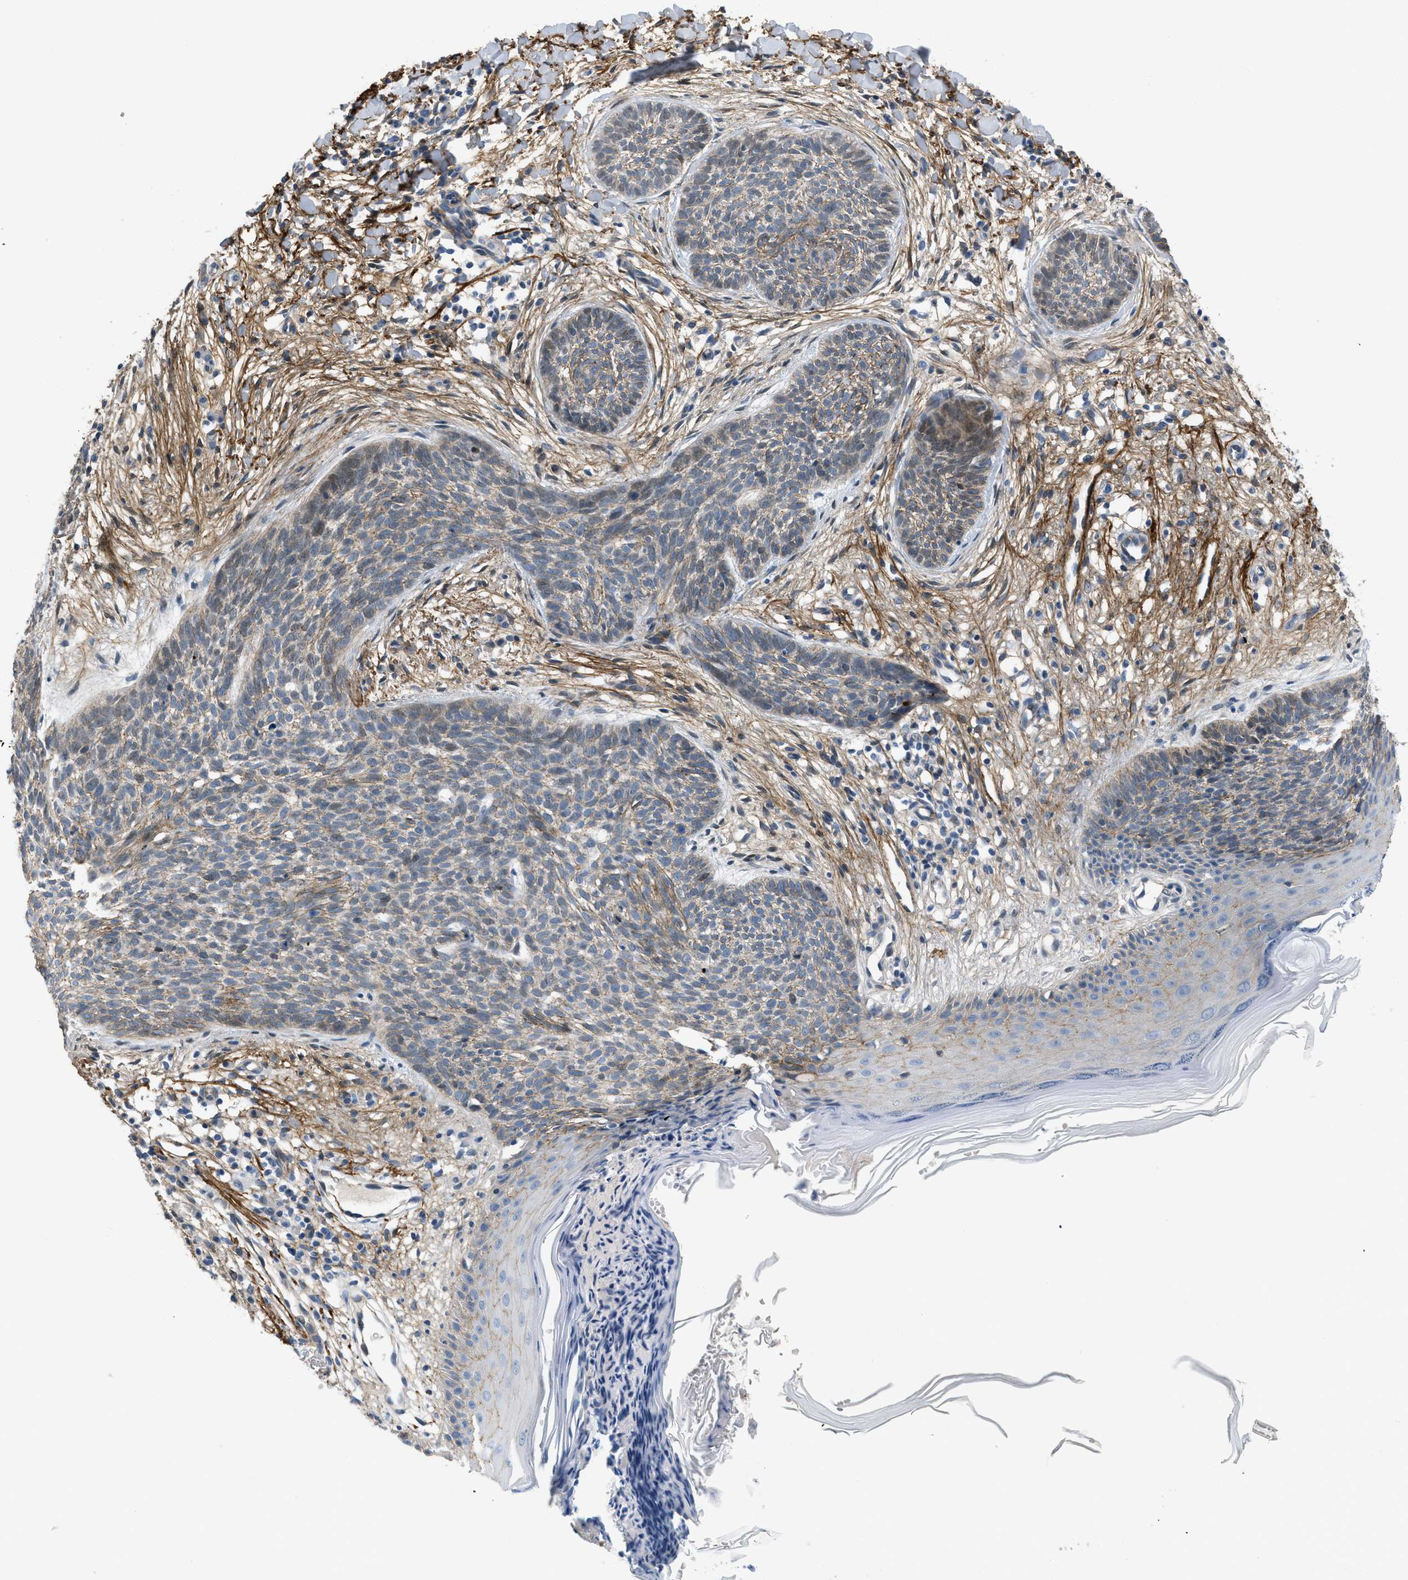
{"staining": {"intensity": "weak", "quantity": "<25%", "location": "cytoplasmic/membranous,nuclear"}, "tissue": "skin cancer", "cell_type": "Tumor cells", "image_type": "cancer", "snomed": [{"axis": "morphology", "description": "Basal cell carcinoma"}, {"axis": "topography", "description": "Skin"}], "caption": "DAB immunohistochemical staining of human skin basal cell carcinoma shows no significant expression in tumor cells. (DAB IHC, high magnification).", "gene": "FBN1", "patient": {"sex": "female", "age": 59}}